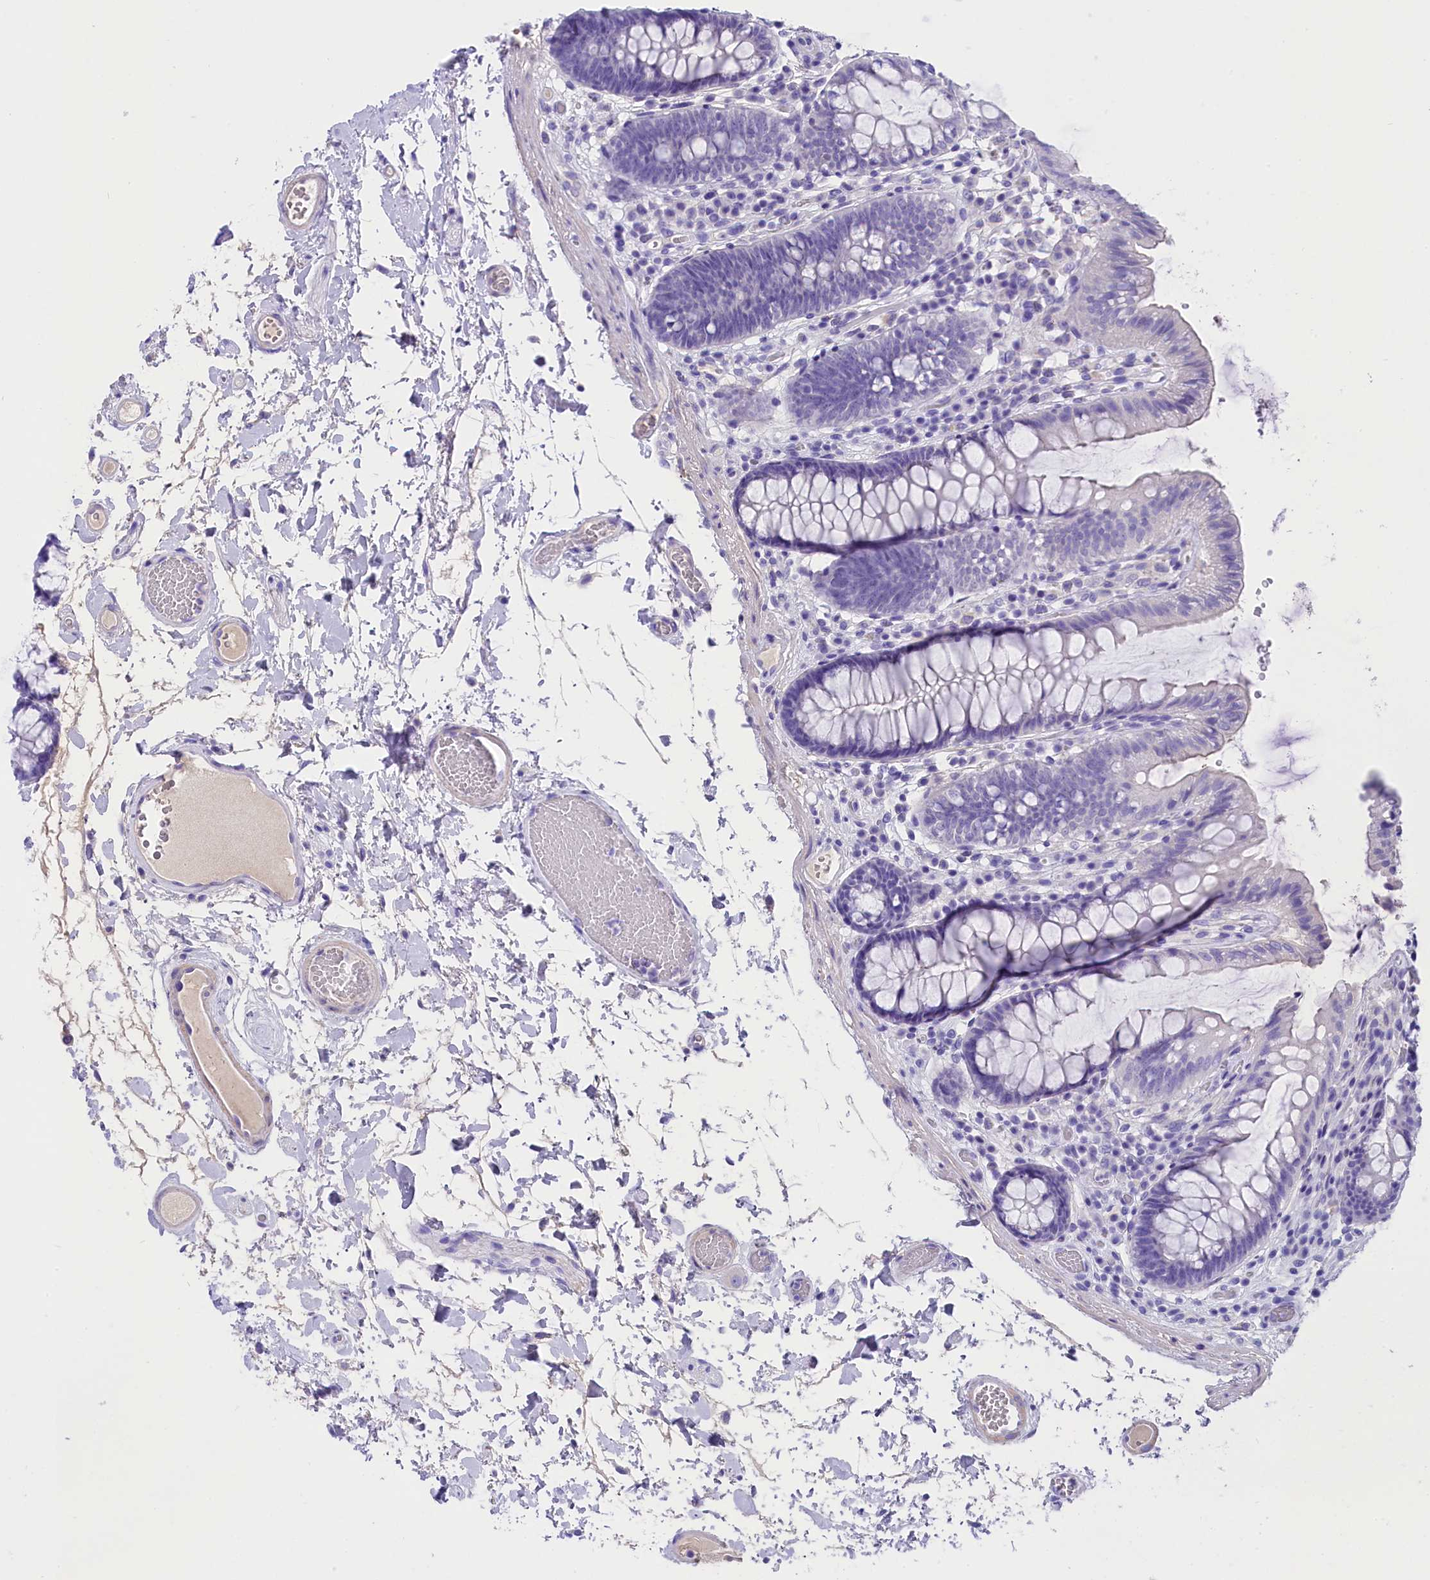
{"staining": {"intensity": "negative", "quantity": "none", "location": "none"}, "tissue": "colon", "cell_type": "Endothelial cells", "image_type": "normal", "snomed": [{"axis": "morphology", "description": "Normal tissue, NOS"}, {"axis": "topography", "description": "Colon"}], "caption": "The immunohistochemistry photomicrograph has no significant positivity in endothelial cells of colon. Brightfield microscopy of IHC stained with DAB (3,3'-diaminobenzidine) (brown) and hematoxylin (blue), captured at high magnification.", "gene": "SKIDA1", "patient": {"sex": "male", "age": 84}}